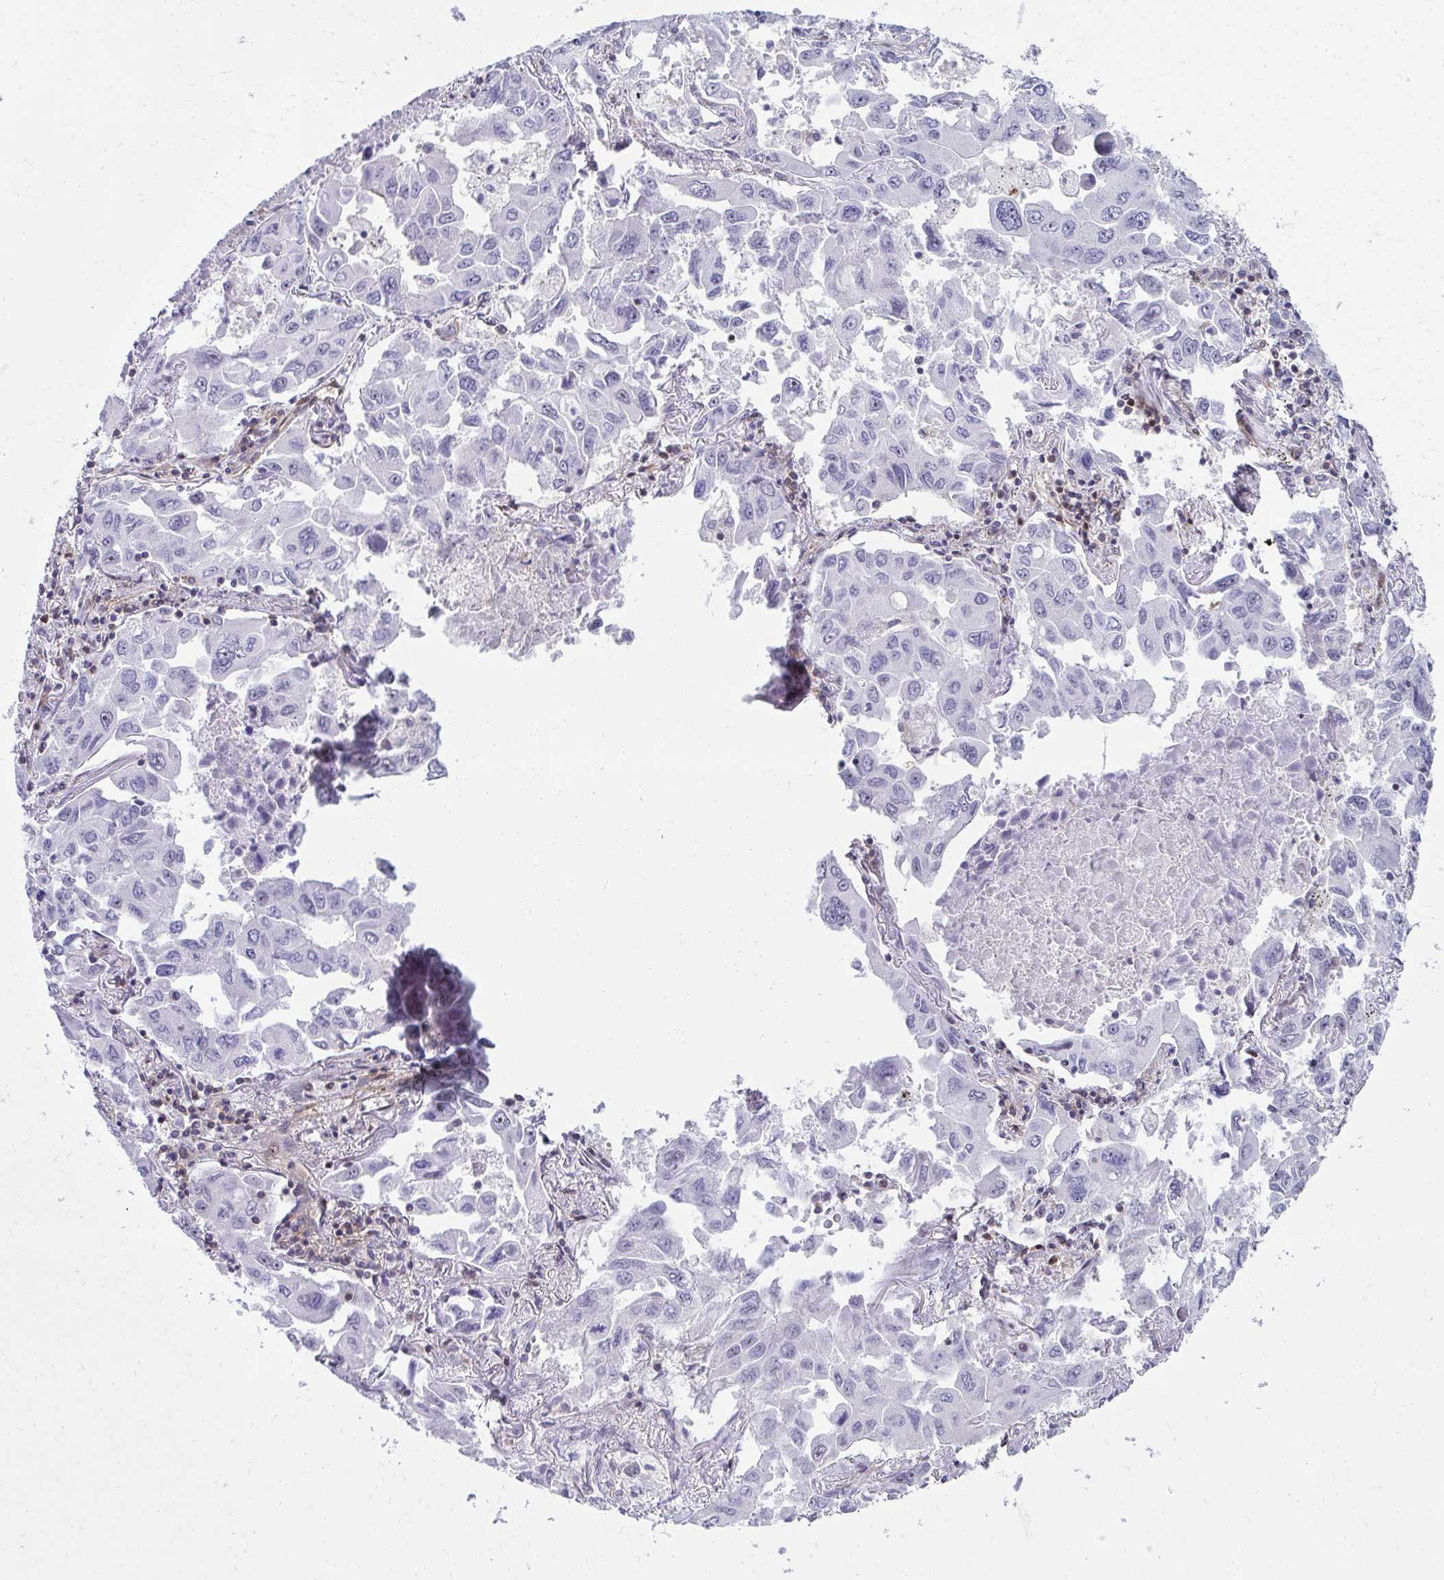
{"staining": {"intensity": "negative", "quantity": "none", "location": "none"}, "tissue": "lung cancer", "cell_type": "Tumor cells", "image_type": "cancer", "snomed": [{"axis": "morphology", "description": "Adenocarcinoma, NOS"}, {"axis": "topography", "description": "Lung"}], "caption": "Lung adenocarcinoma stained for a protein using immunohistochemistry reveals no positivity tumor cells.", "gene": "FOXN3", "patient": {"sex": "male", "age": 64}}